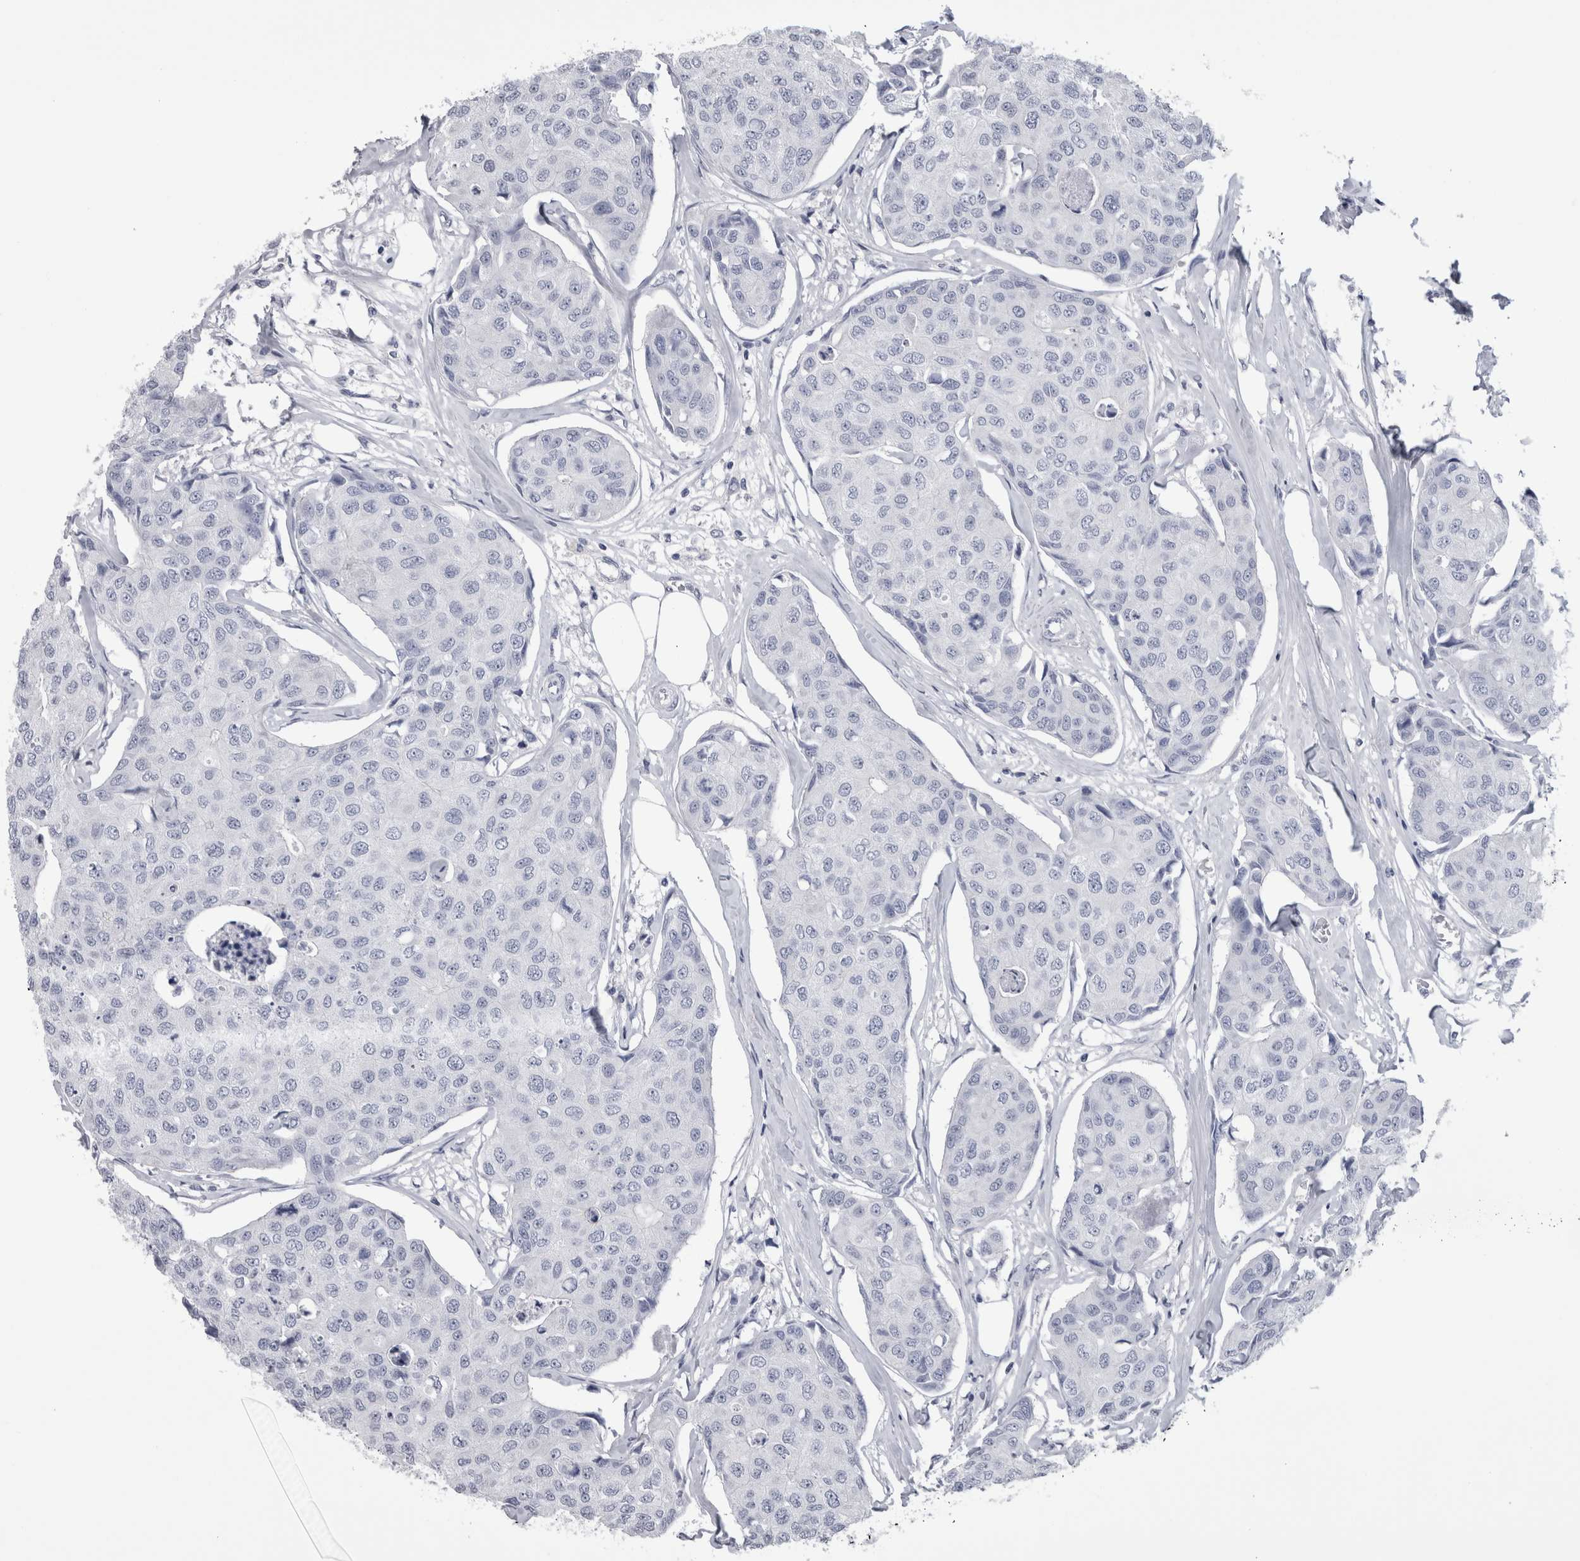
{"staining": {"intensity": "negative", "quantity": "none", "location": "none"}, "tissue": "breast cancer", "cell_type": "Tumor cells", "image_type": "cancer", "snomed": [{"axis": "morphology", "description": "Duct carcinoma"}, {"axis": "topography", "description": "Breast"}], "caption": "DAB immunohistochemical staining of breast cancer (intraductal carcinoma) displays no significant positivity in tumor cells.", "gene": "AFMID", "patient": {"sex": "female", "age": 80}}